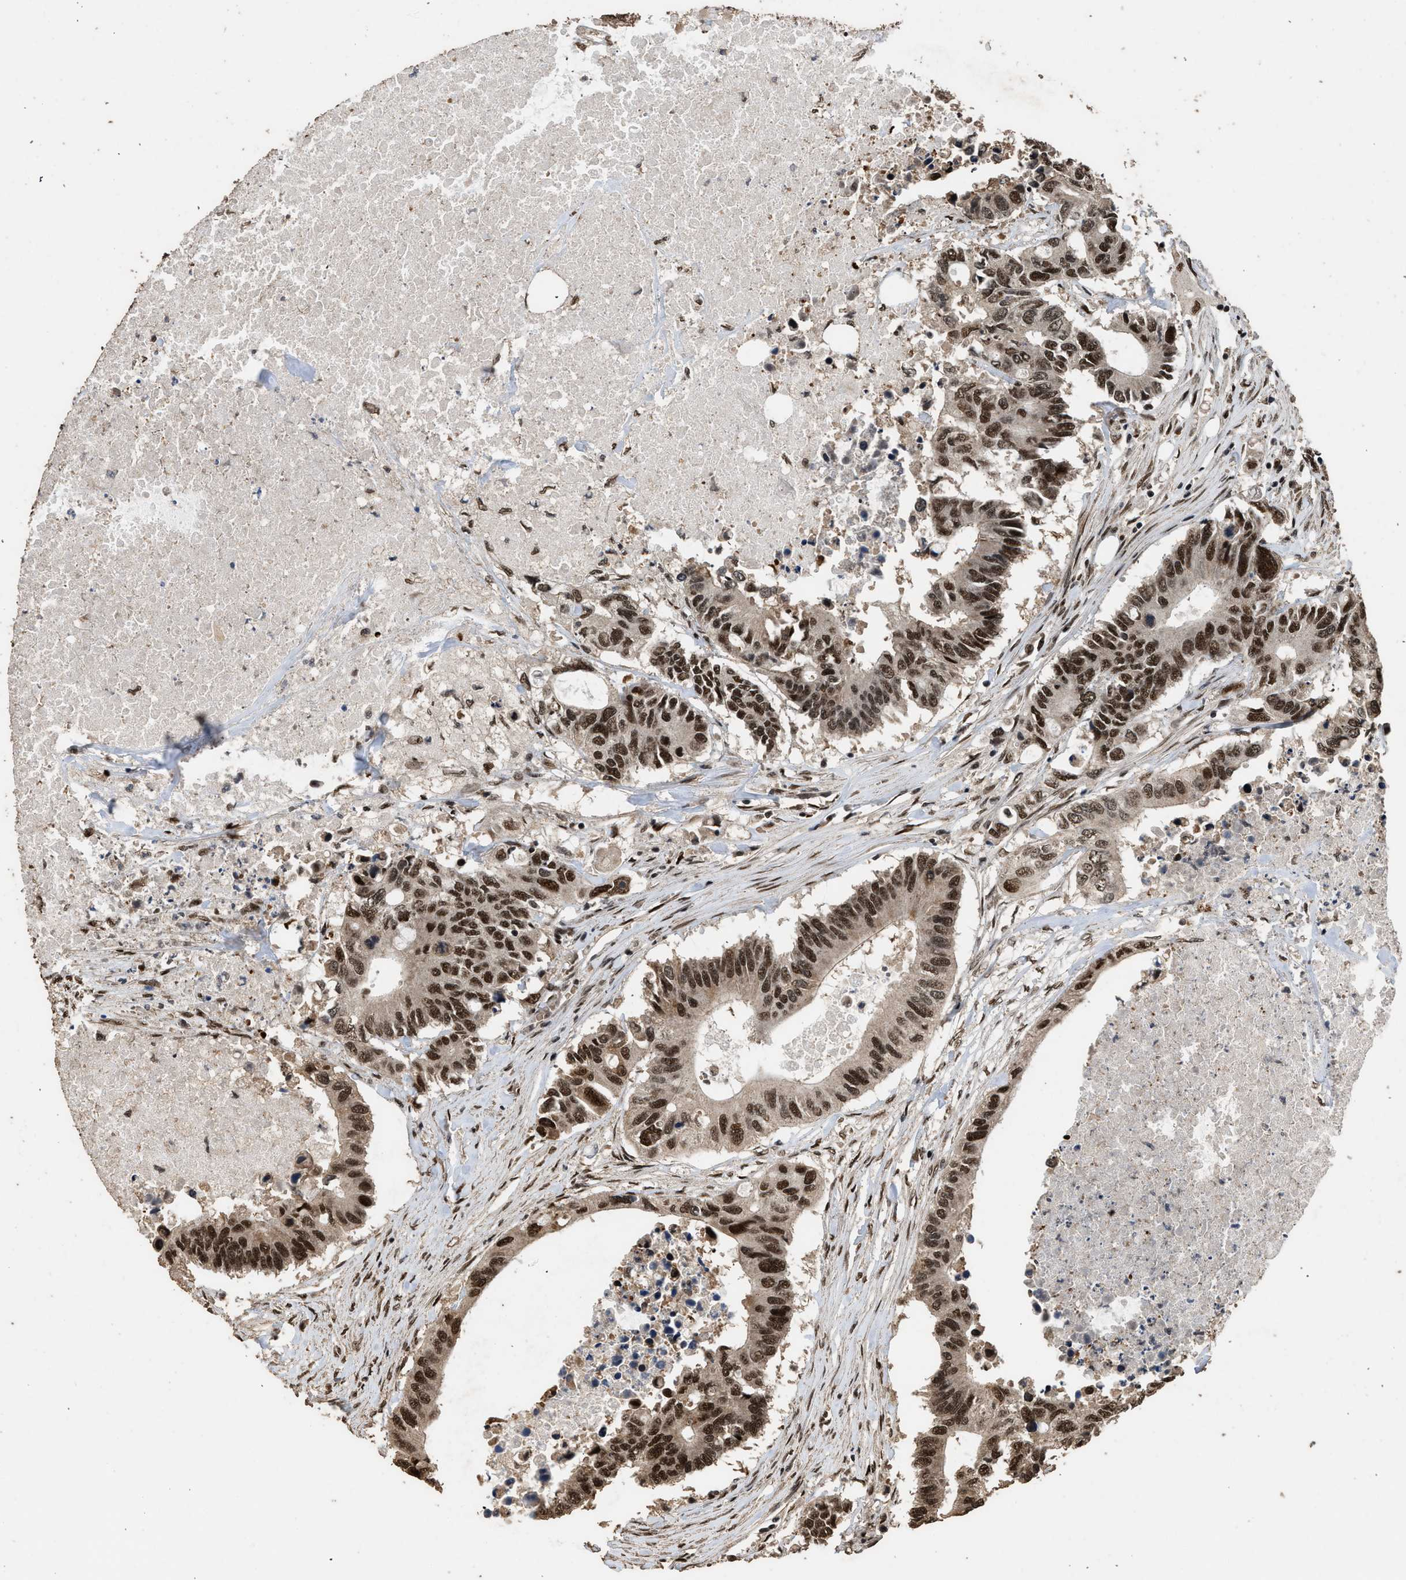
{"staining": {"intensity": "strong", "quantity": ">75%", "location": "nuclear"}, "tissue": "colorectal cancer", "cell_type": "Tumor cells", "image_type": "cancer", "snomed": [{"axis": "morphology", "description": "Adenocarcinoma, NOS"}, {"axis": "topography", "description": "Colon"}], "caption": "Immunohistochemistry (IHC) histopathology image of neoplastic tissue: human colorectal cancer stained using immunohistochemistry shows high levels of strong protein expression localized specifically in the nuclear of tumor cells, appearing as a nuclear brown color.", "gene": "PPP4R3B", "patient": {"sex": "male", "age": 71}}